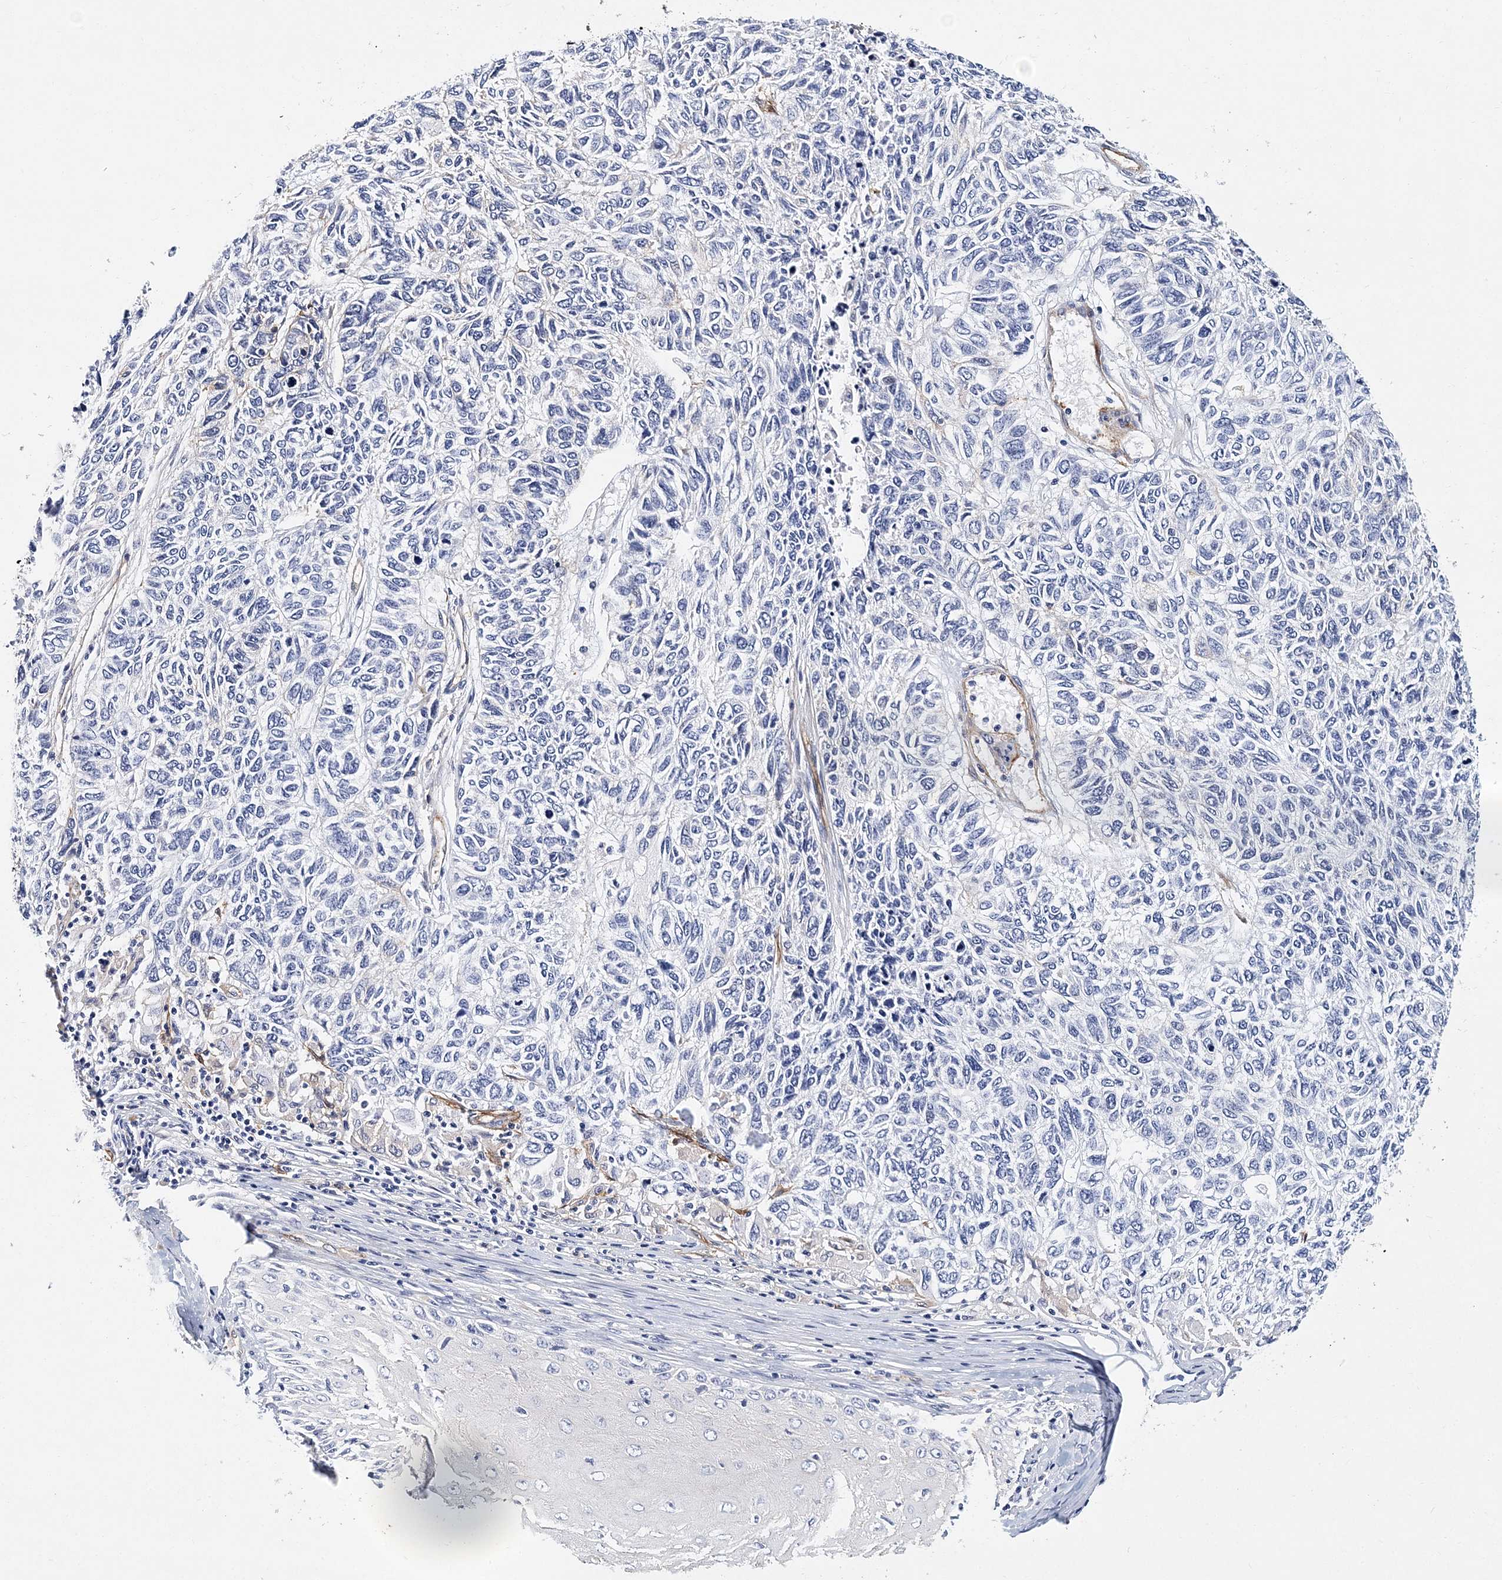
{"staining": {"intensity": "negative", "quantity": "none", "location": "none"}, "tissue": "skin cancer", "cell_type": "Tumor cells", "image_type": "cancer", "snomed": [{"axis": "morphology", "description": "Basal cell carcinoma"}, {"axis": "topography", "description": "Skin"}], "caption": "This is an immunohistochemistry image of skin basal cell carcinoma. There is no expression in tumor cells.", "gene": "ITGA2B", "patient": {"sex": "female", "age": 65}}